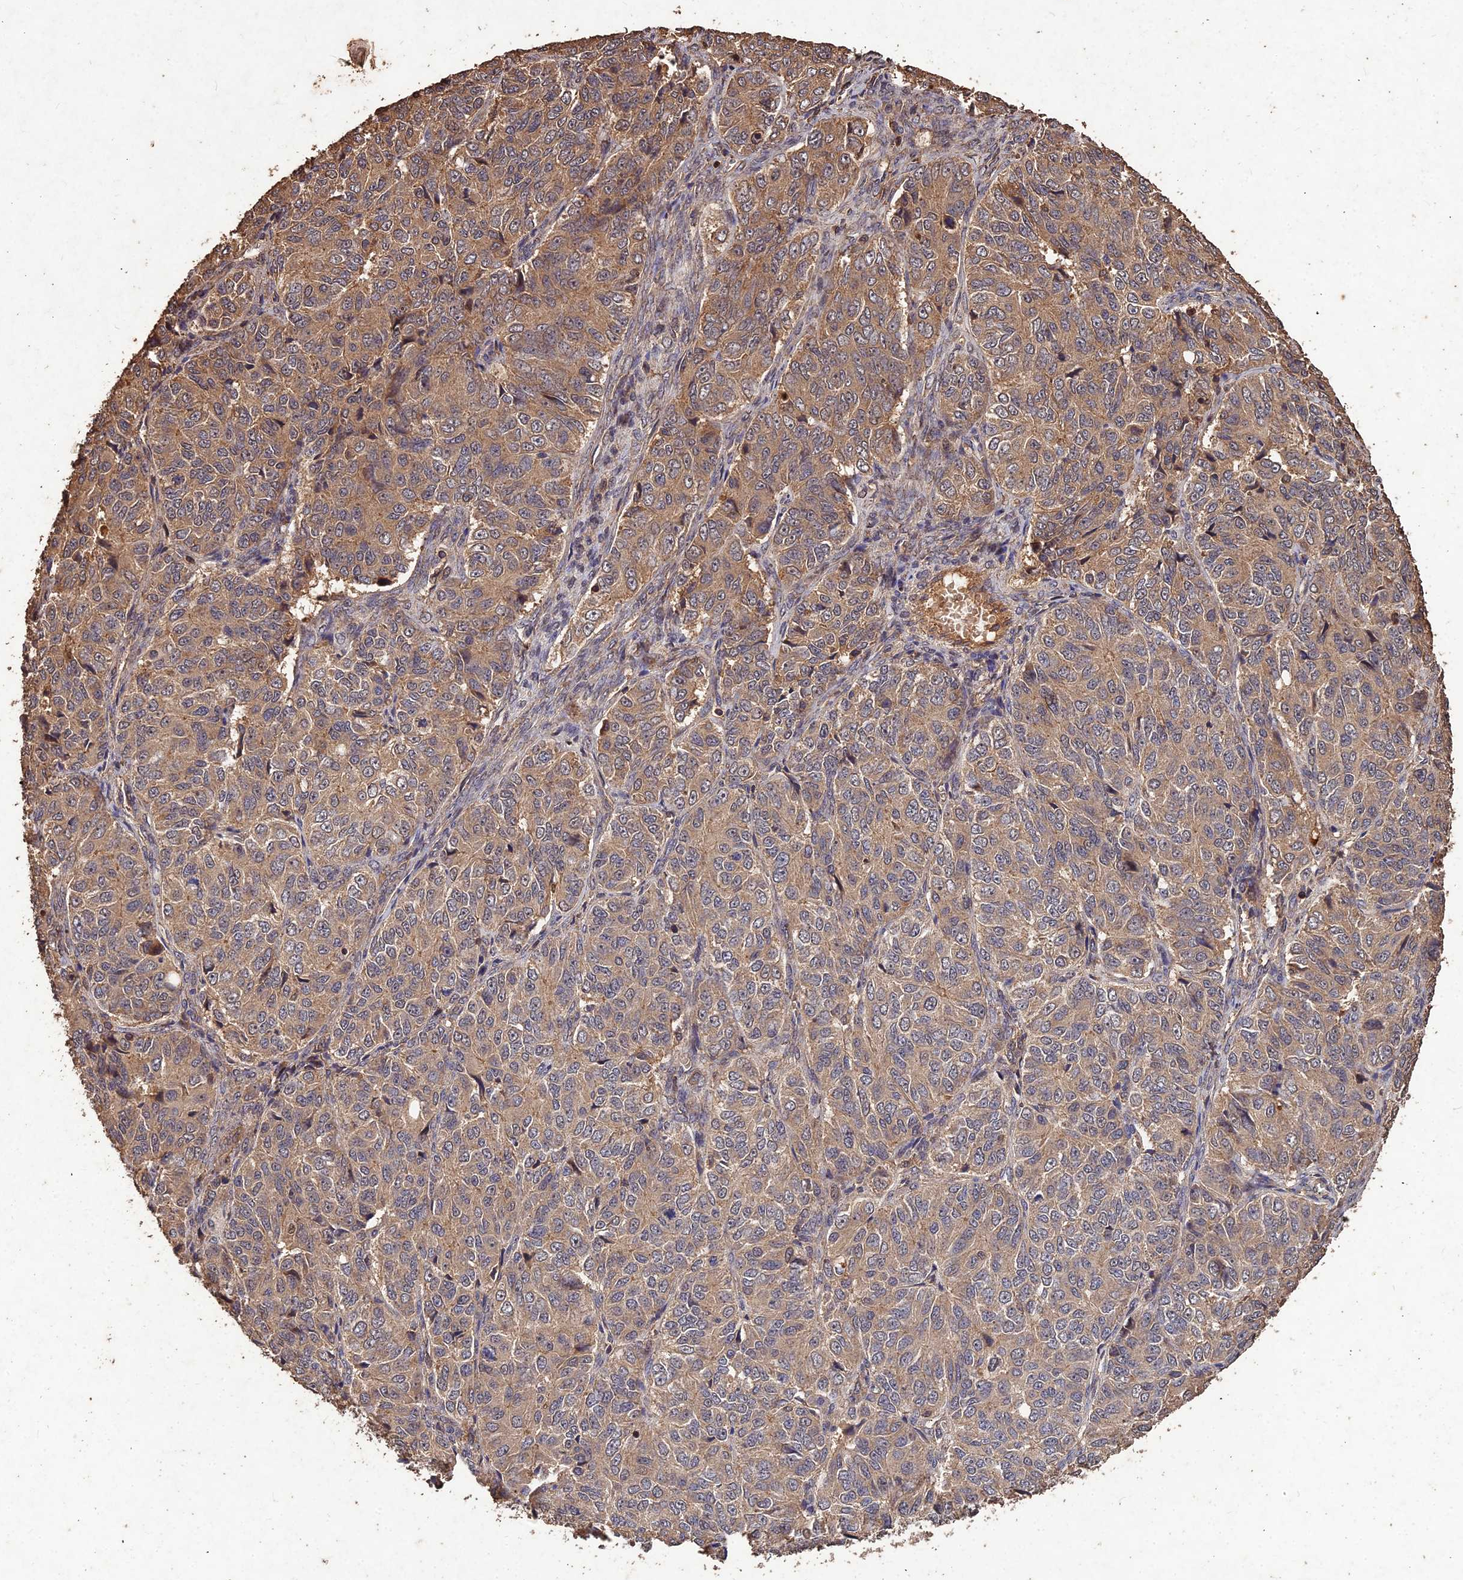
{"staining": {"intensity": "moderate", "quantity": "25%-75%", "location": "cytoplasmic/membranous"}, "tissue": "ovarian cancer", "cell_type": "Tumor cells", "image_type": "cancer", "snomed": [{"axis": "morphology", "description": "Carcinoma, endometroid"}, {"axis": "topography", "description": "Ovary"}], "caption": "Protein expression analysis of human ovarian cancer (endometroid carcinoma) reveals moderate cytoplasmic/membranous staining in about 25%-75% of tumor cells. The protein is stained brown, and the nuclei are stained in blue (DAB IHC with brightfield microscopy, high magnification).", "gene": "SYMPK", "patient": {"sex": "female", "age": 51}}